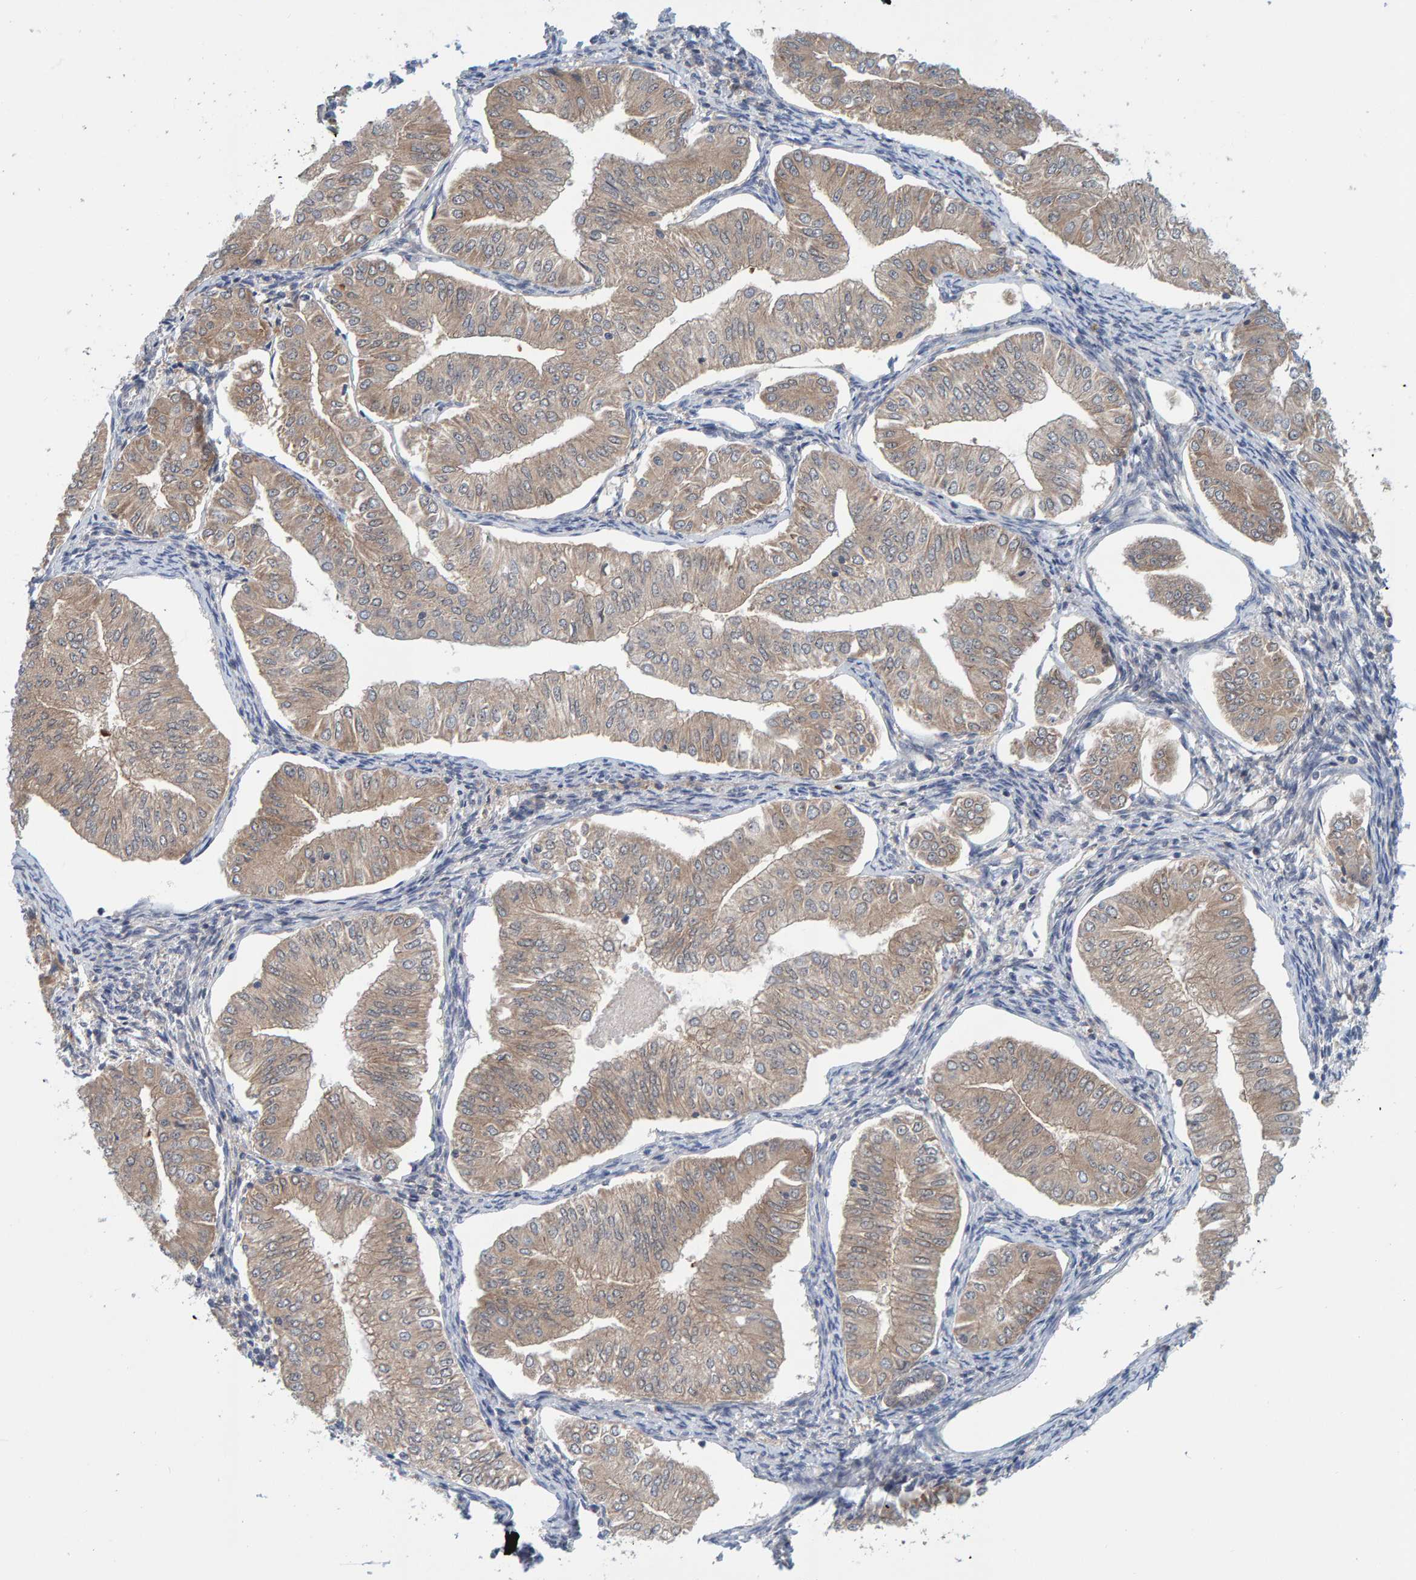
{"staining": {"intensity": "weak", "quantity": "25%-75%", "location": "cytoplasmic/membranous"}, "tissue": "endometrial cancer", "cell_type": "Tumor cells", "image_type": "cancer", "snomed": [{"axis": "morphology", "description": "Normal tissue, NOS"}, {"axis": "morphology", "description": "Adenocarcinoma, NOS"}, {"axis": "topography", "description": "Endometrium"}], "caption": "Tumor cells demonstrate low levels of weak cytoplasmic/membranous staining in approximately 25%-75% of cells in endometrial cancer.", "gene": "TATDN1", "patient": {"sex": "female", "age": 53}}